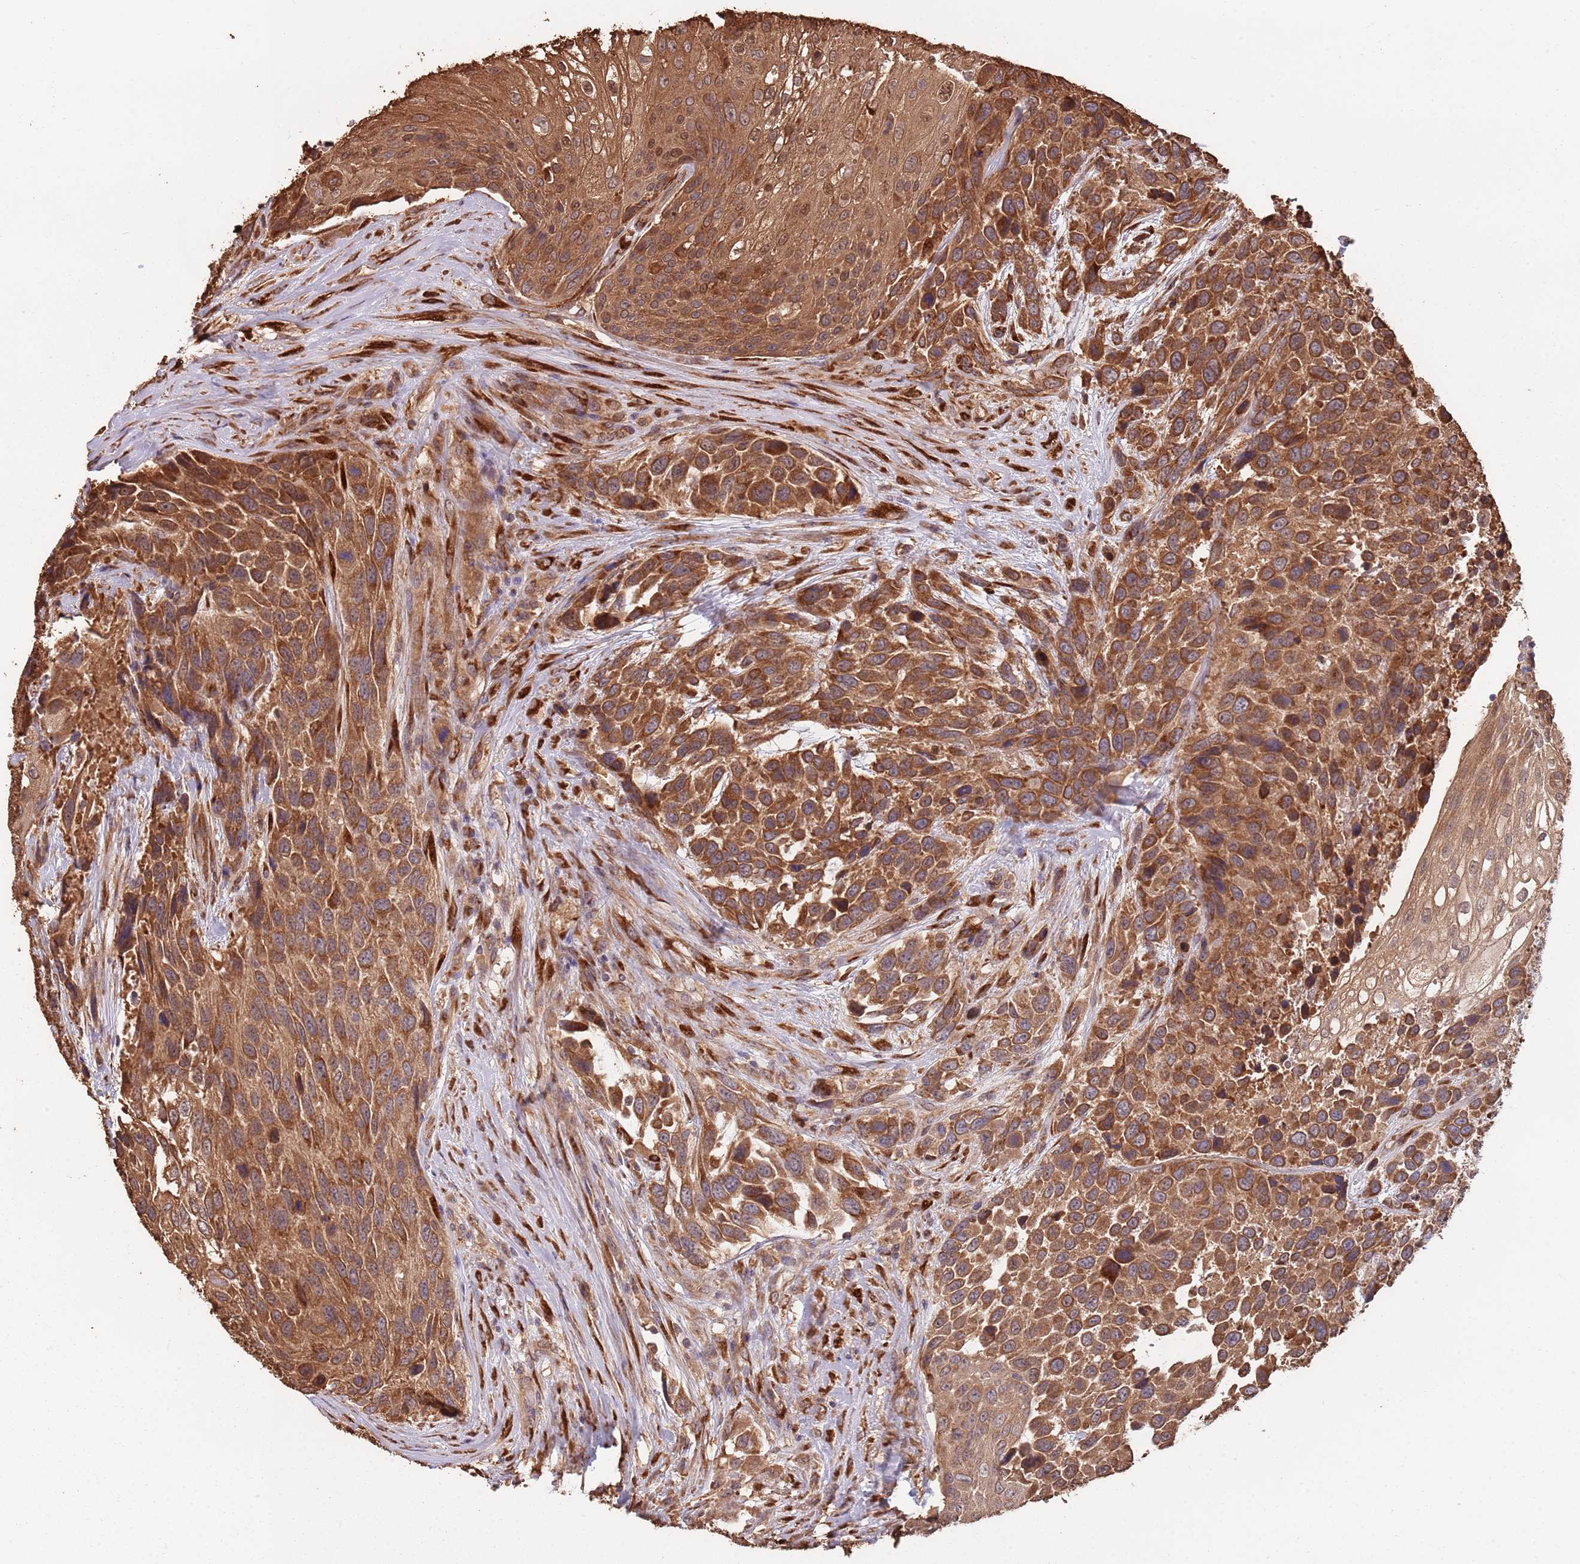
{"staining": {"intensity": "strong", "quantity": ">75%", "location": "cytoplasmic/membranous"}, "tissue": "urothelial cancer", "cell_type": "Tumor cells", "image_type": "cancer", "snomed": [{"axis": "morphology", "description": "Urothelial carcinoma, High grade"}, {"axis": "topography", "description": "Urinary bladder"}], "caption": "Immunohistochemistry (IHC) photomicrograph of human high-grade urothelial carcinoma stained for a protein (brown), which displays high levels of strong cytoplasmic/membranous staining in approximately >75% of tumor cells.", "gene": "COG4", "patient": {"sex": "female", "age": 70}}